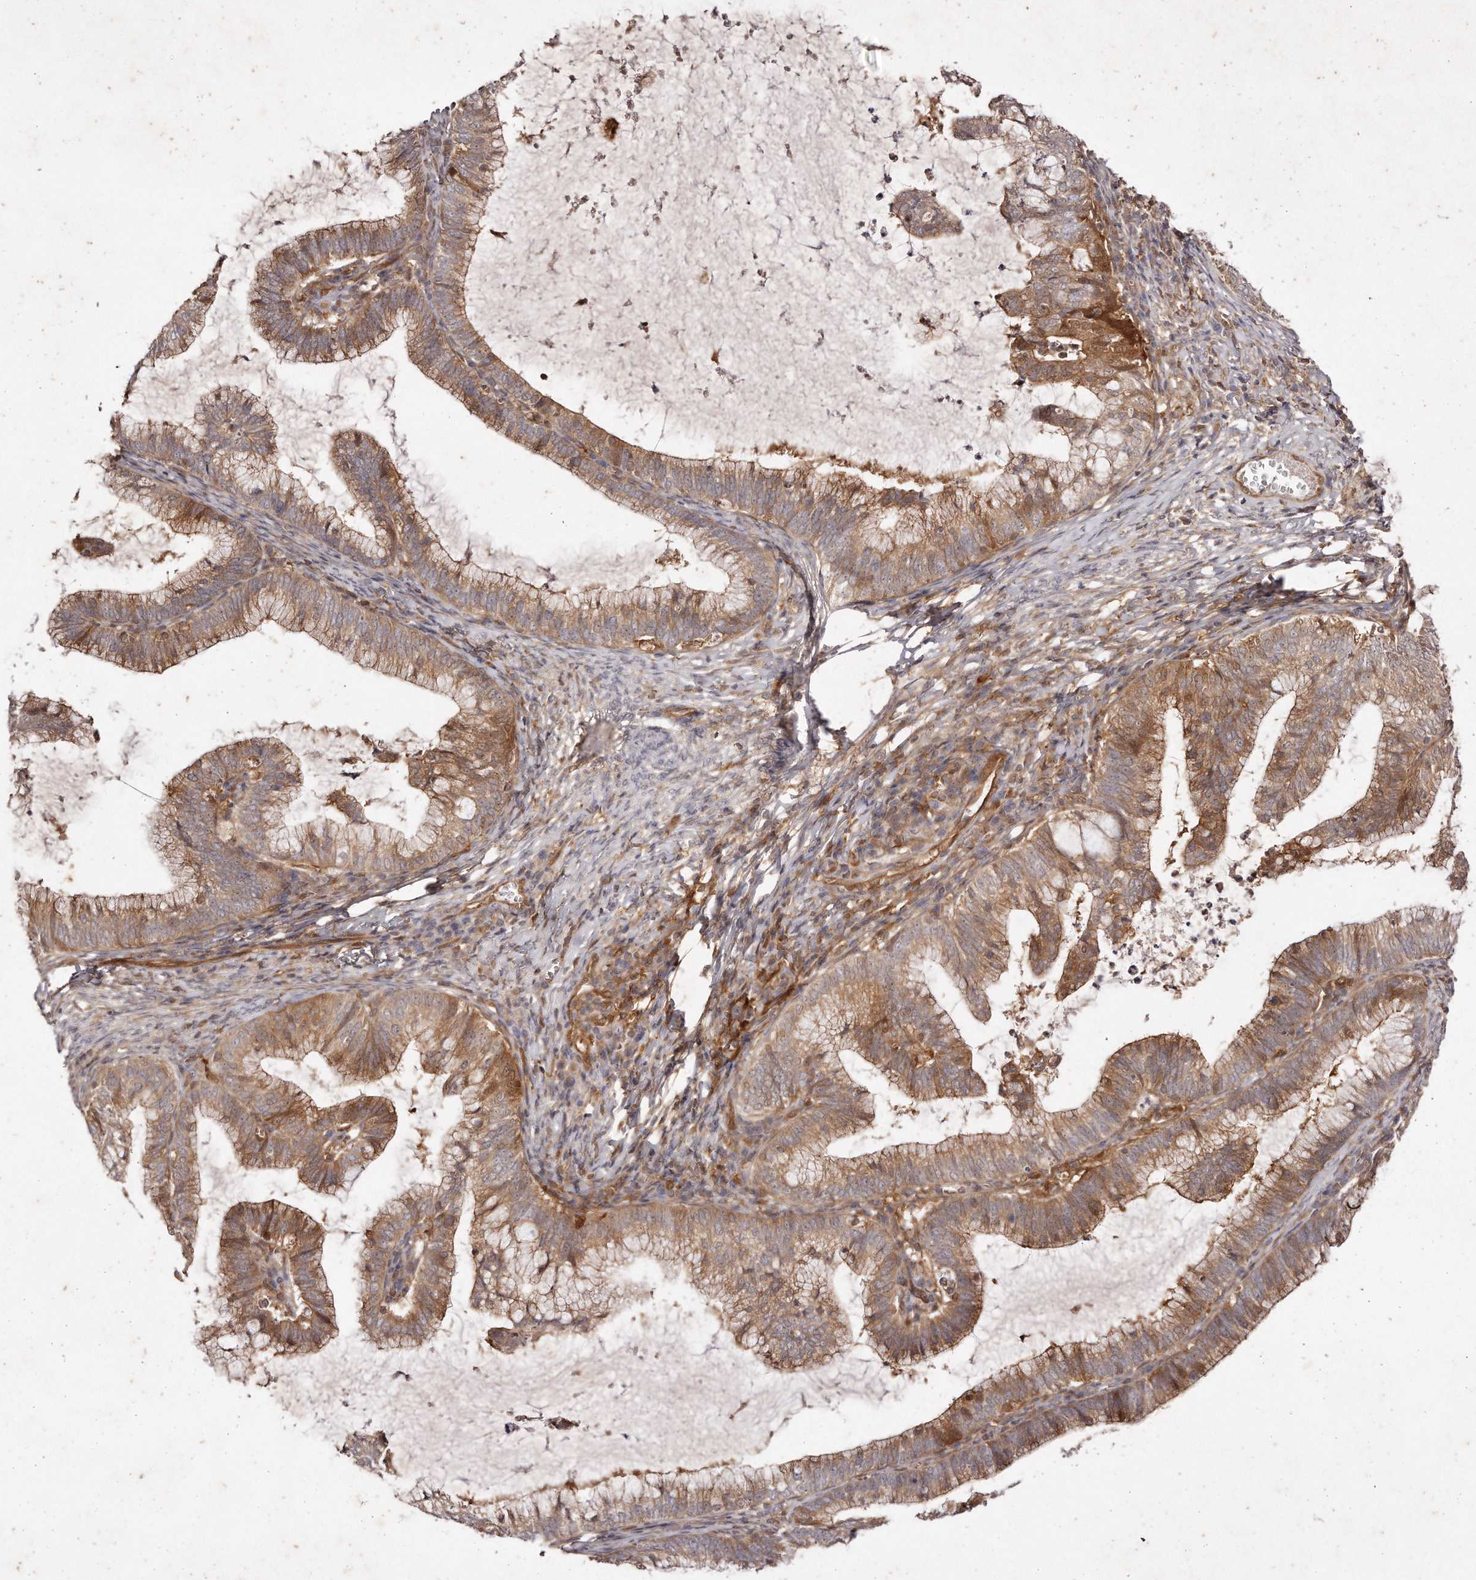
{"staining": {"intensity": "moderate", "quantity": ">75%", "location": "cytoplasmic/membranous"}, "tissue": "cervical cancer", "cell_type": "Tumor cells", "image_type": "cancer", "snomed": [{"axis": "morphology", "description": "Adenocarcinoma, NOS"}, {"axis": "topography", "description": "Cervix"}], "caption": "IHC micrograph of adenocarcinoma (cervical) stained for a protein (brown), which displays medium levels of moderate cytoplasmic/membranous positivity in approximately >75% of tumor cells.", "gene": "GBP4", "patient": {"sex": "female", "age": 36}}